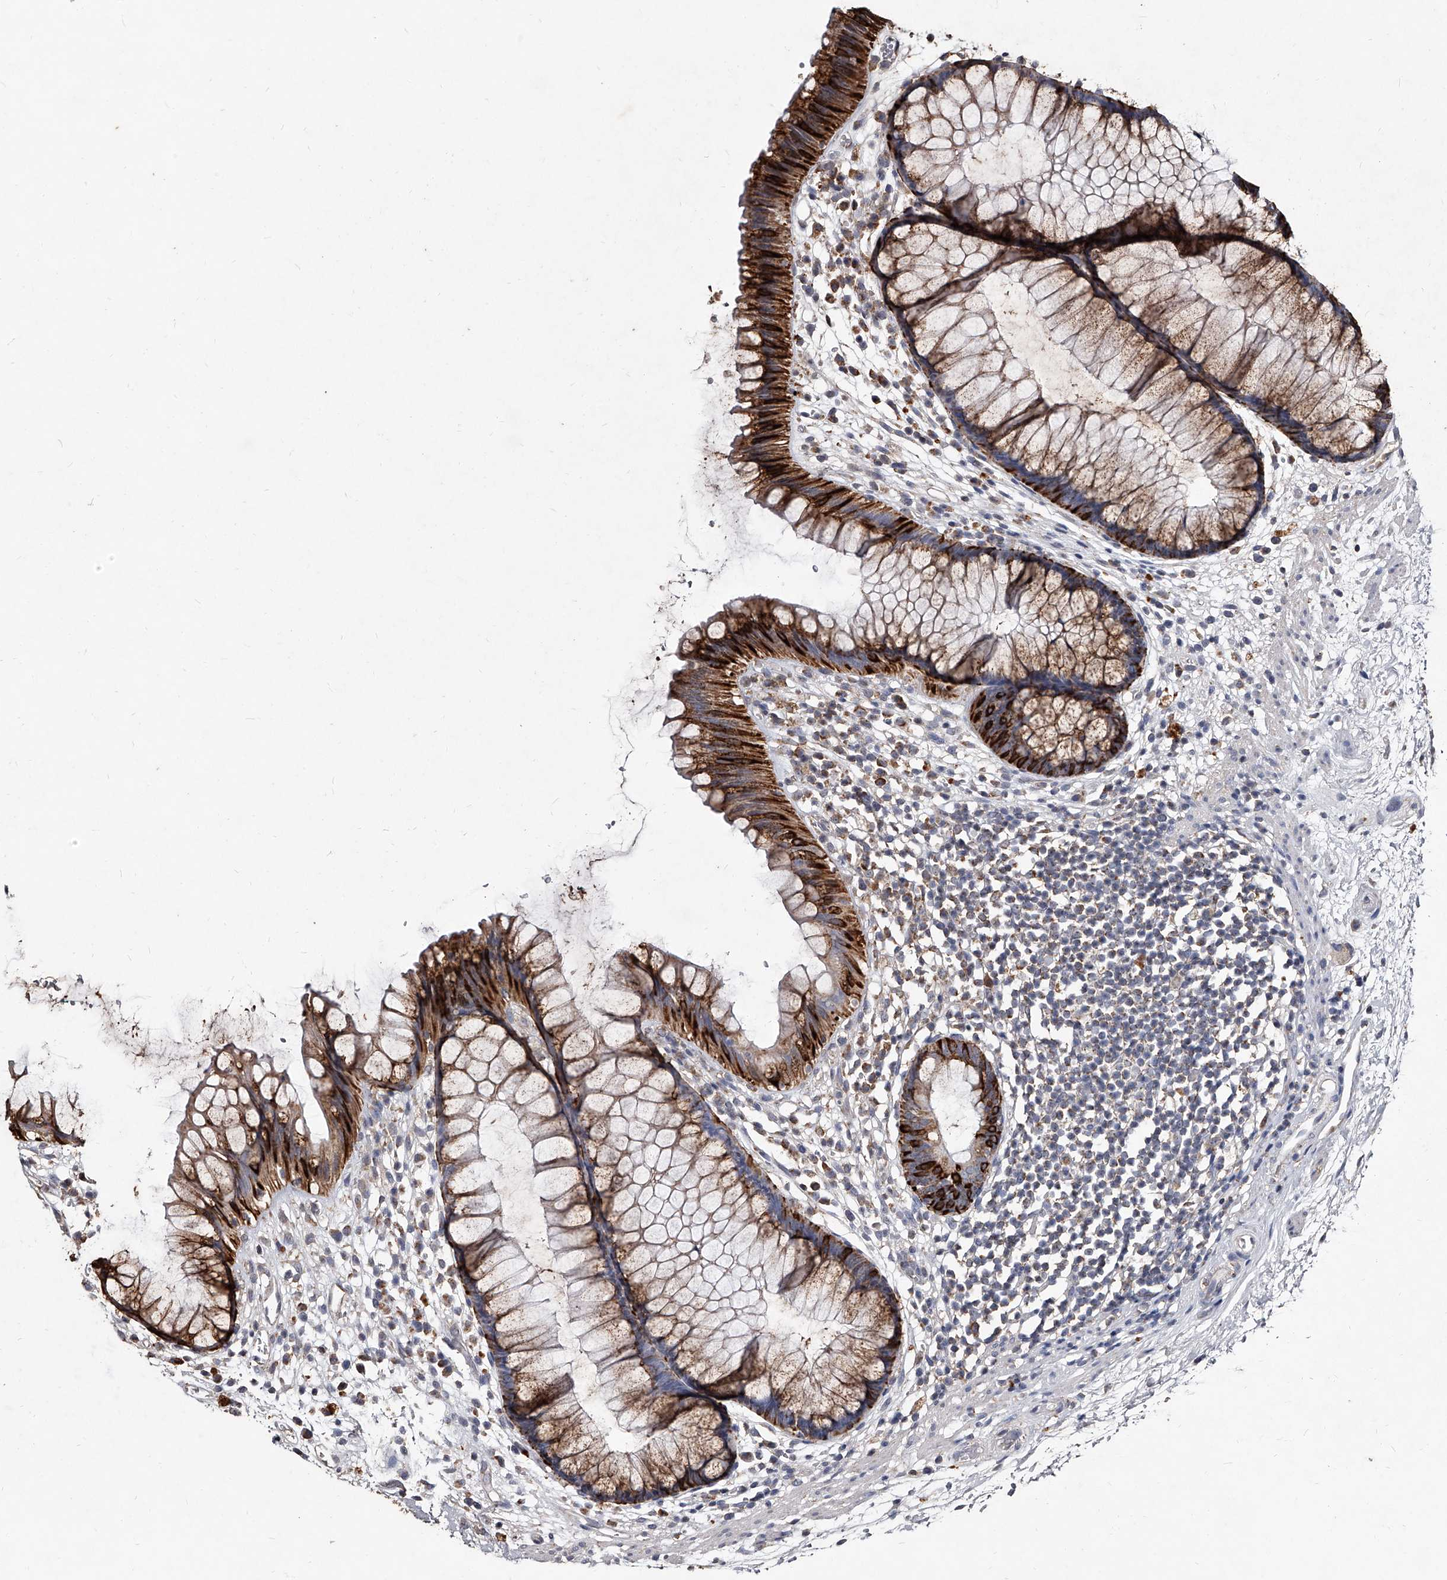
{"staining": {"intensity": "strong", "quantity": ">75%", "location": "cytoplasmic/membranous"}, "tissue": "rectum", "cell_type": "Glandular cells", "image_type": "normal", "snomed": [{"axis": "morphology", "description": "Normal tissue, NOS"}, {"axis": "topography", "description": "Rectum"}], "caption": "DAB (3,3'-diaminobenzidine) immunohistochemical staining of benign rectum exhibits strong cytoplasmic/membranous protein expression in approximately >75% of glandular cells. (DAB (3,3'-diaminobenzidine) IHC, brown staining for protein, blue staining for nuclei).", "gene": "GPR183", "patient": {"sex": "male", "age": 51}}